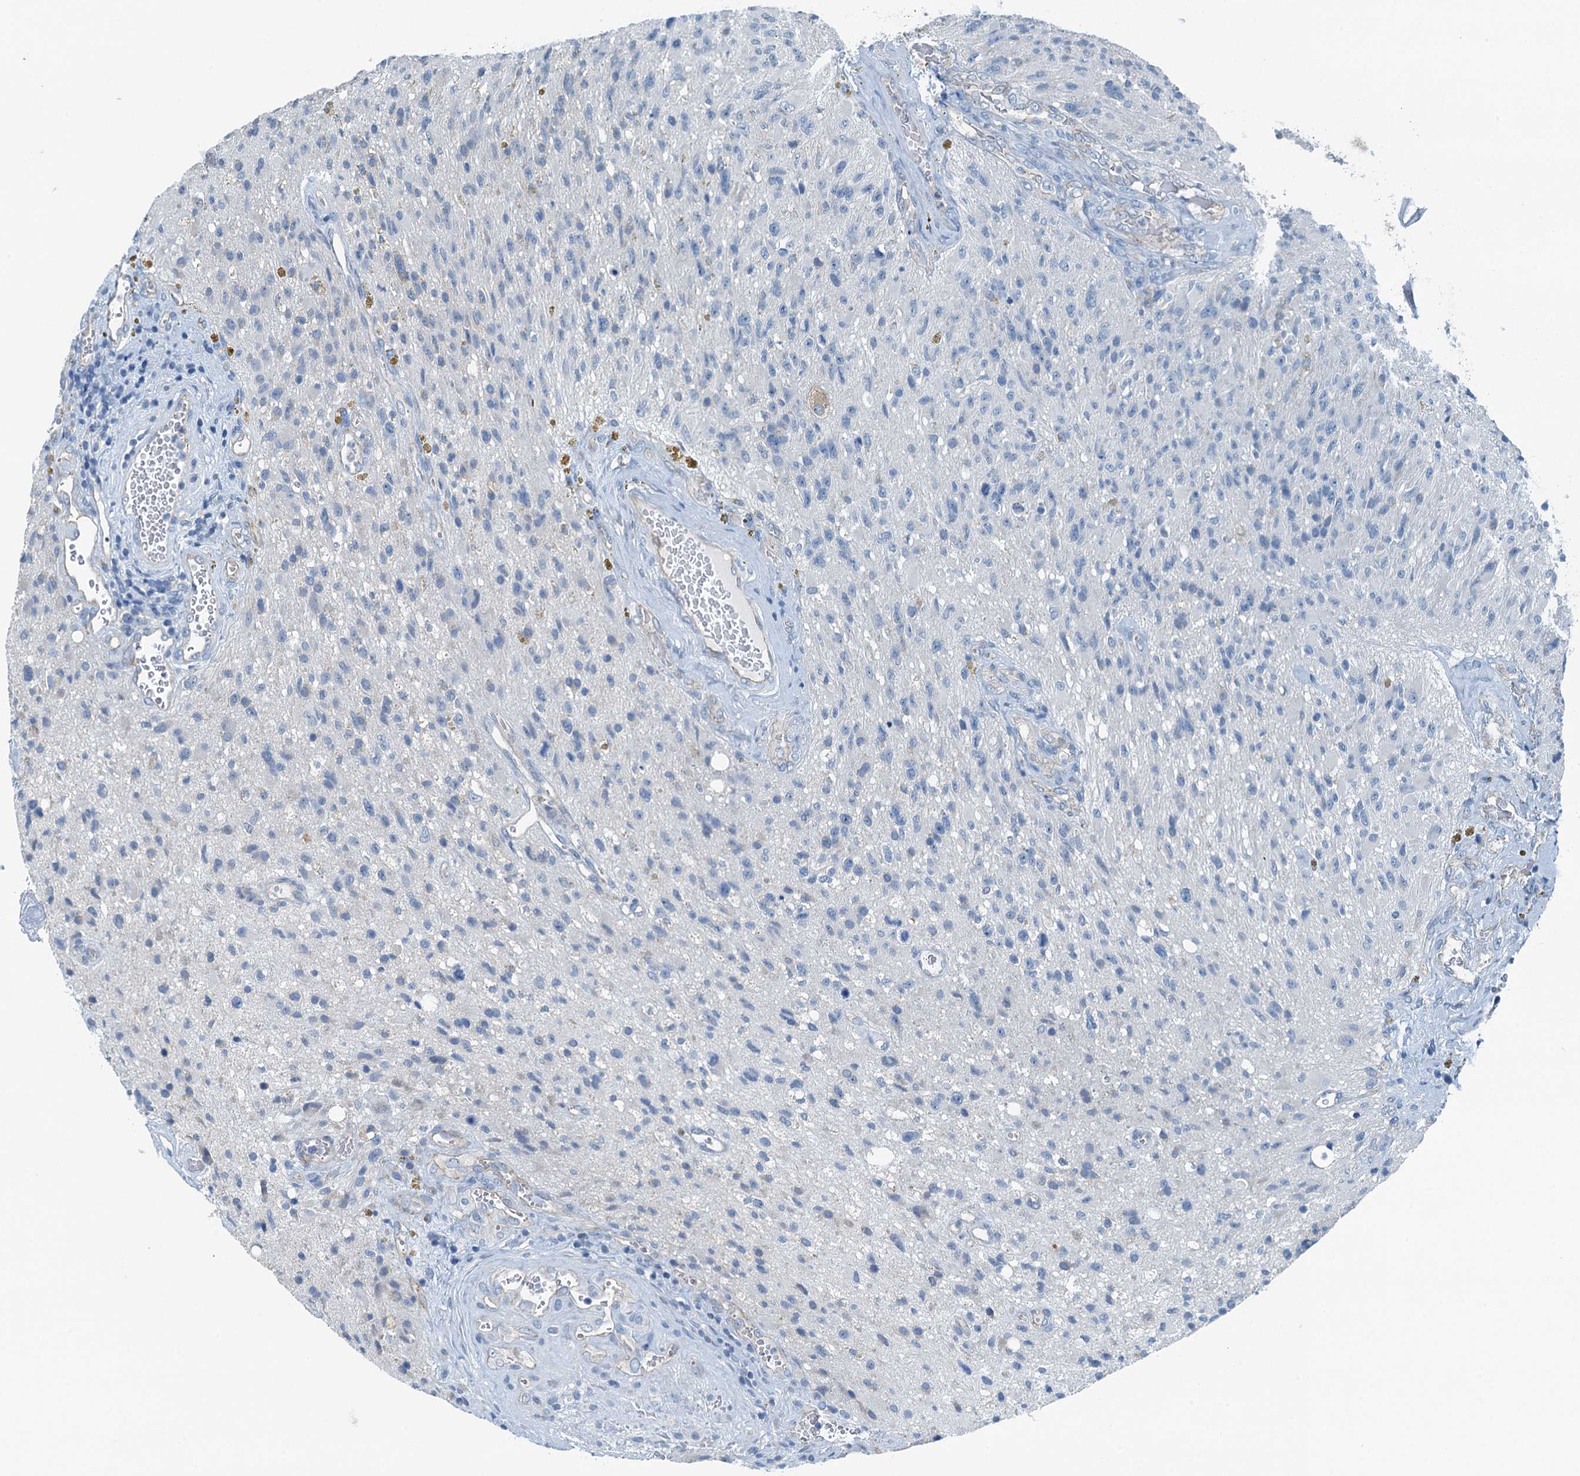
{"staining": {"intensity": "negative", "quantity": "none", "location": "none"}, "tissue": "glioma", "cell_type": "Tumor cells", "image_type": "cancer", "snomed": [{"axis": "morphology", "description": "Glioma, malignant, High grade"}, {"axis": "topography", "description": "Brain"}], "caption": "Immunohistochemistry image of glioma stained for a protein (brown), which exhibits no expression in tumor cells.", "gene": "GFOD2", "patient": {"sex": "male", "age": 69}}